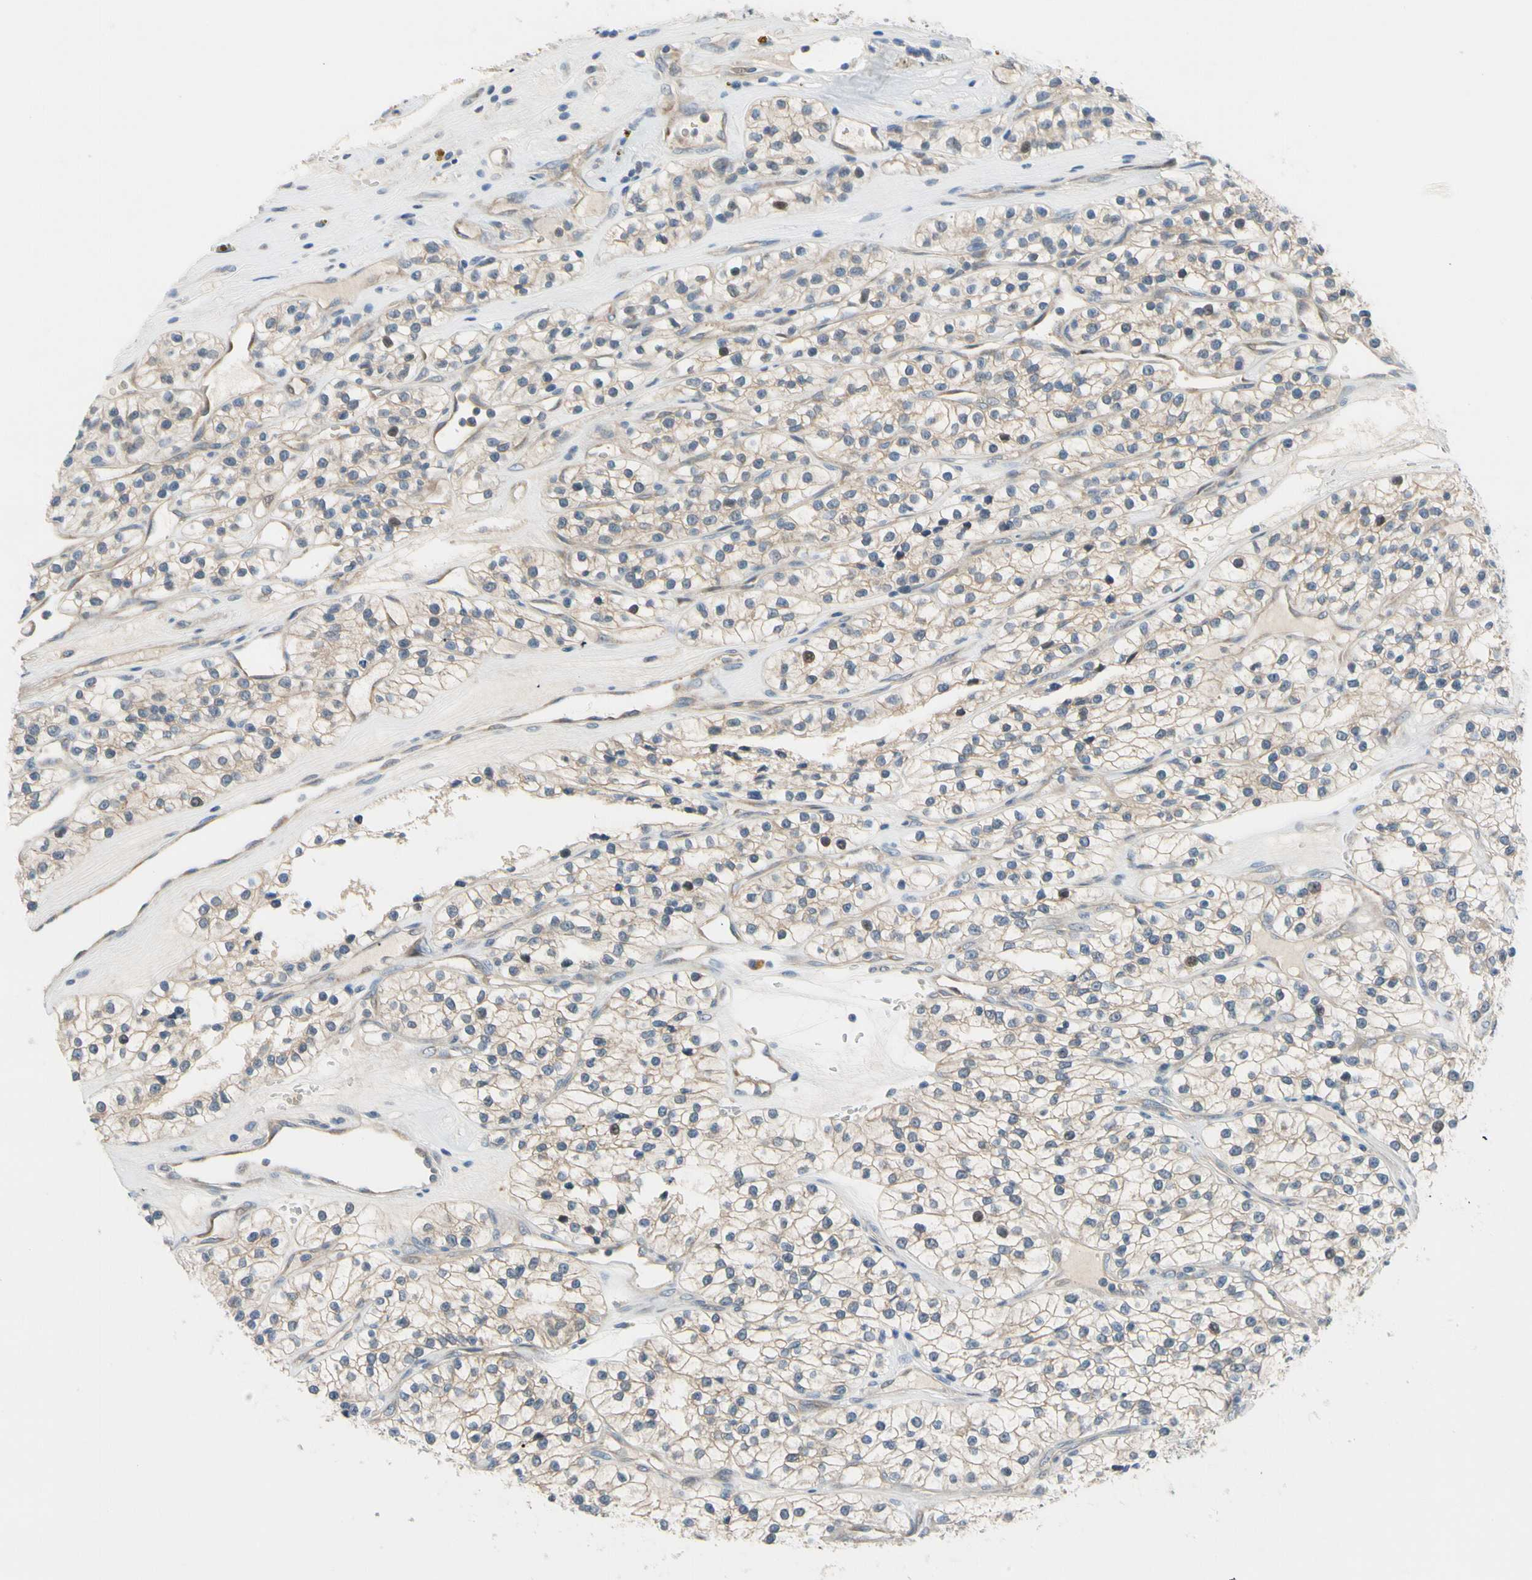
{"staining": {"intensity": "weak", "quantity": "25%-75%", "location": "cytoplasmic/membranous"}, "tissue": "renal cancer", "cell_type": "Tumor cells", "image_type": "cancer", "snomed": [{"axis": "morphology", "description": "Adenocarcinoma, NOS"}, {"axis": "topography", "description": "Kidney"}], "caption": "This histopathology image demonstrates adenocarcinoma (renal) stained with immunohistochemistry (IHC) to label a protein in brown. The cytoplasmic/membranous of tumor cells show weak positivity for the protein. Nuclei are counter-stained blue.", "gene": "CFAP36", "patient": {"sex": "female", "age": 57}}